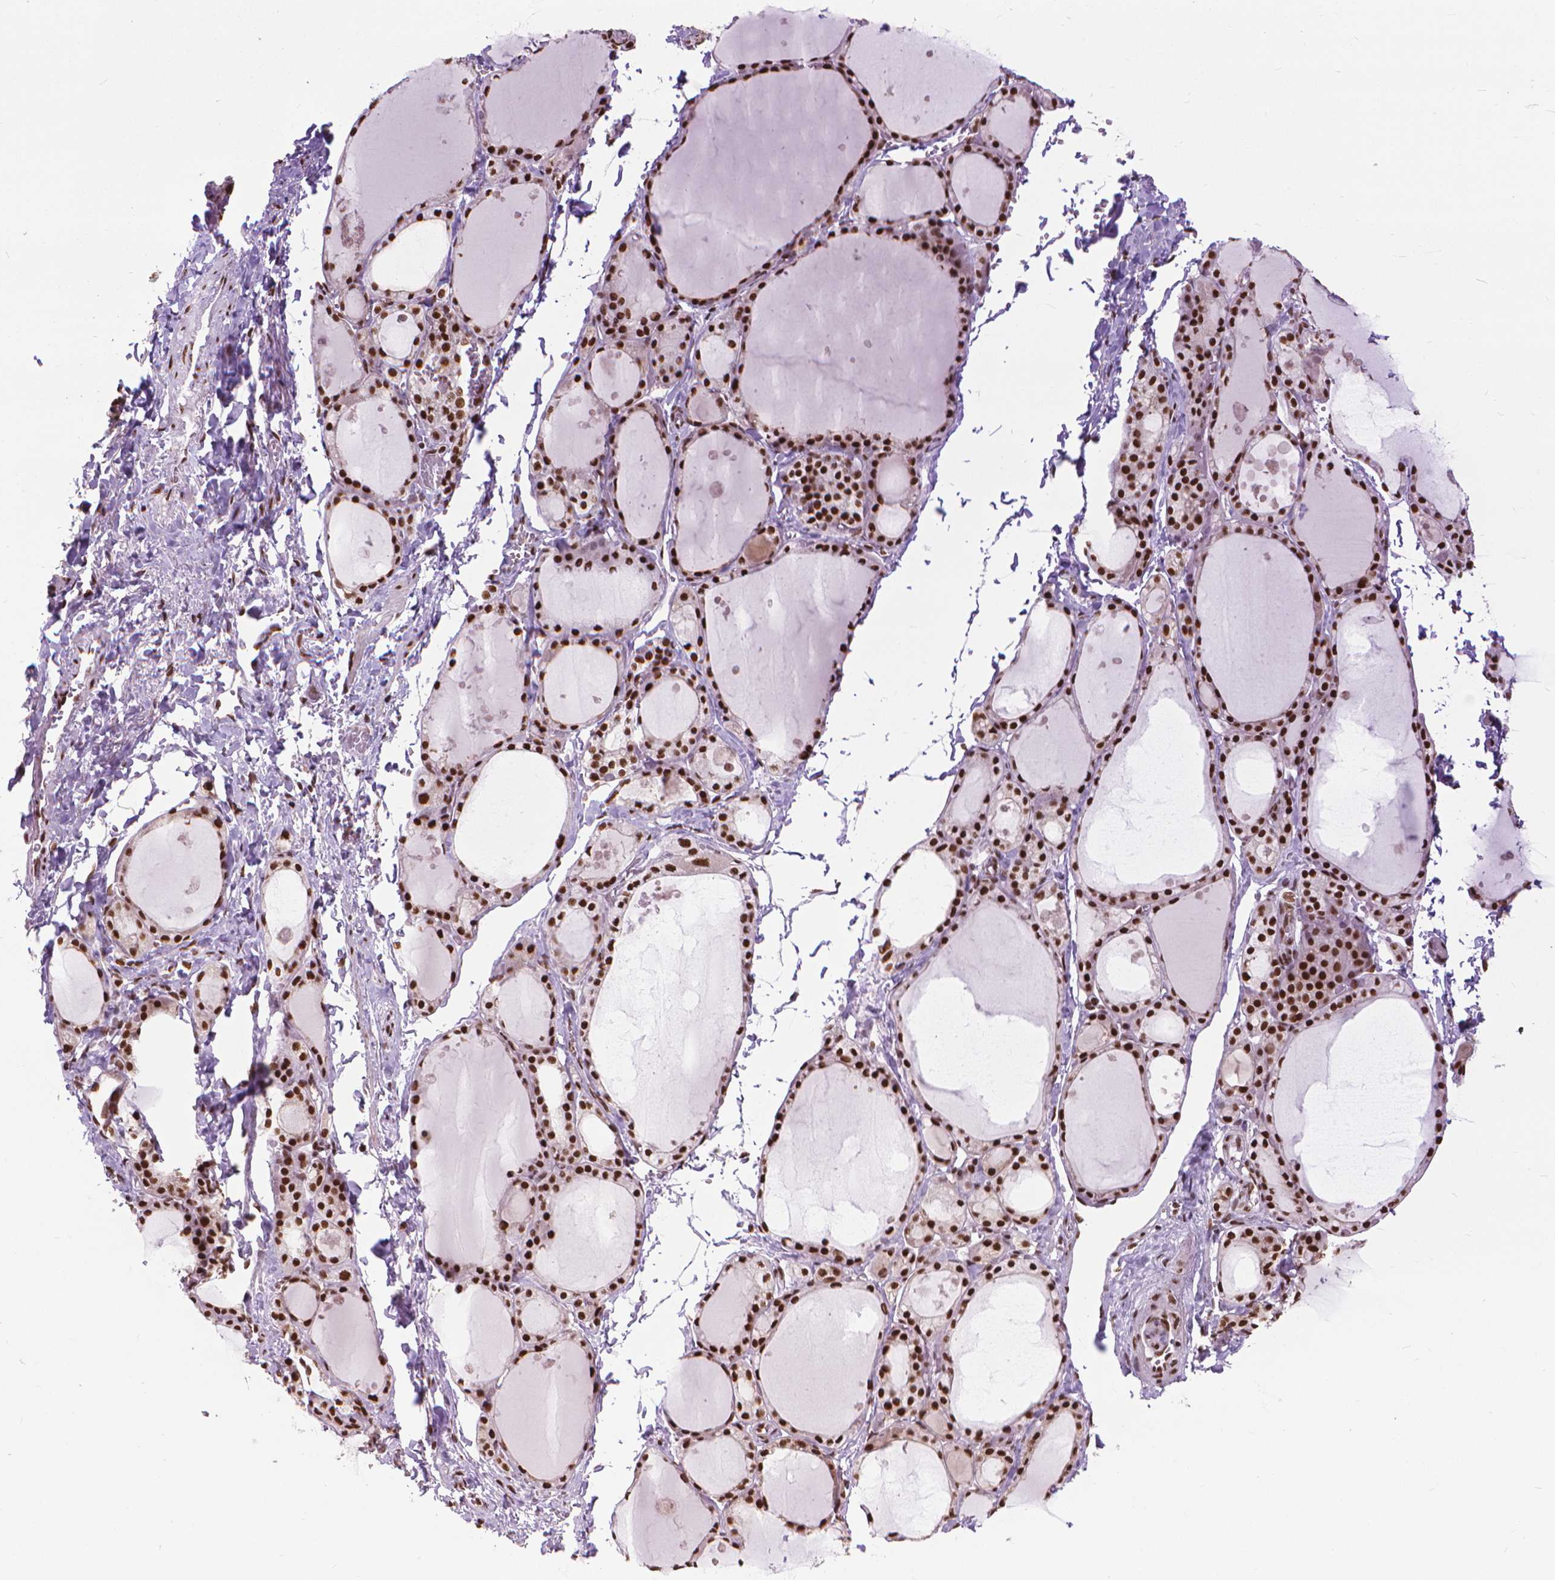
{"staining": {"intensity": "strong", "quantity": ">75%", "location": "nuclear"}, "tissue": "thyroid gland", "cell_type": "Glandular cells", "image_type": "normal", "snomed": [{"axis": "morphology", "description": "Normal tissue, NOS"}, {"axis": "topography", "description": "Thyroid gland"}], "caption": "Protein analysis of unremarkable thyroid gland shows strong nuclear staining in about >75% of glandular cells.", "gene": "AKAP8", "patient": {"sex": "male", "age": 68}}